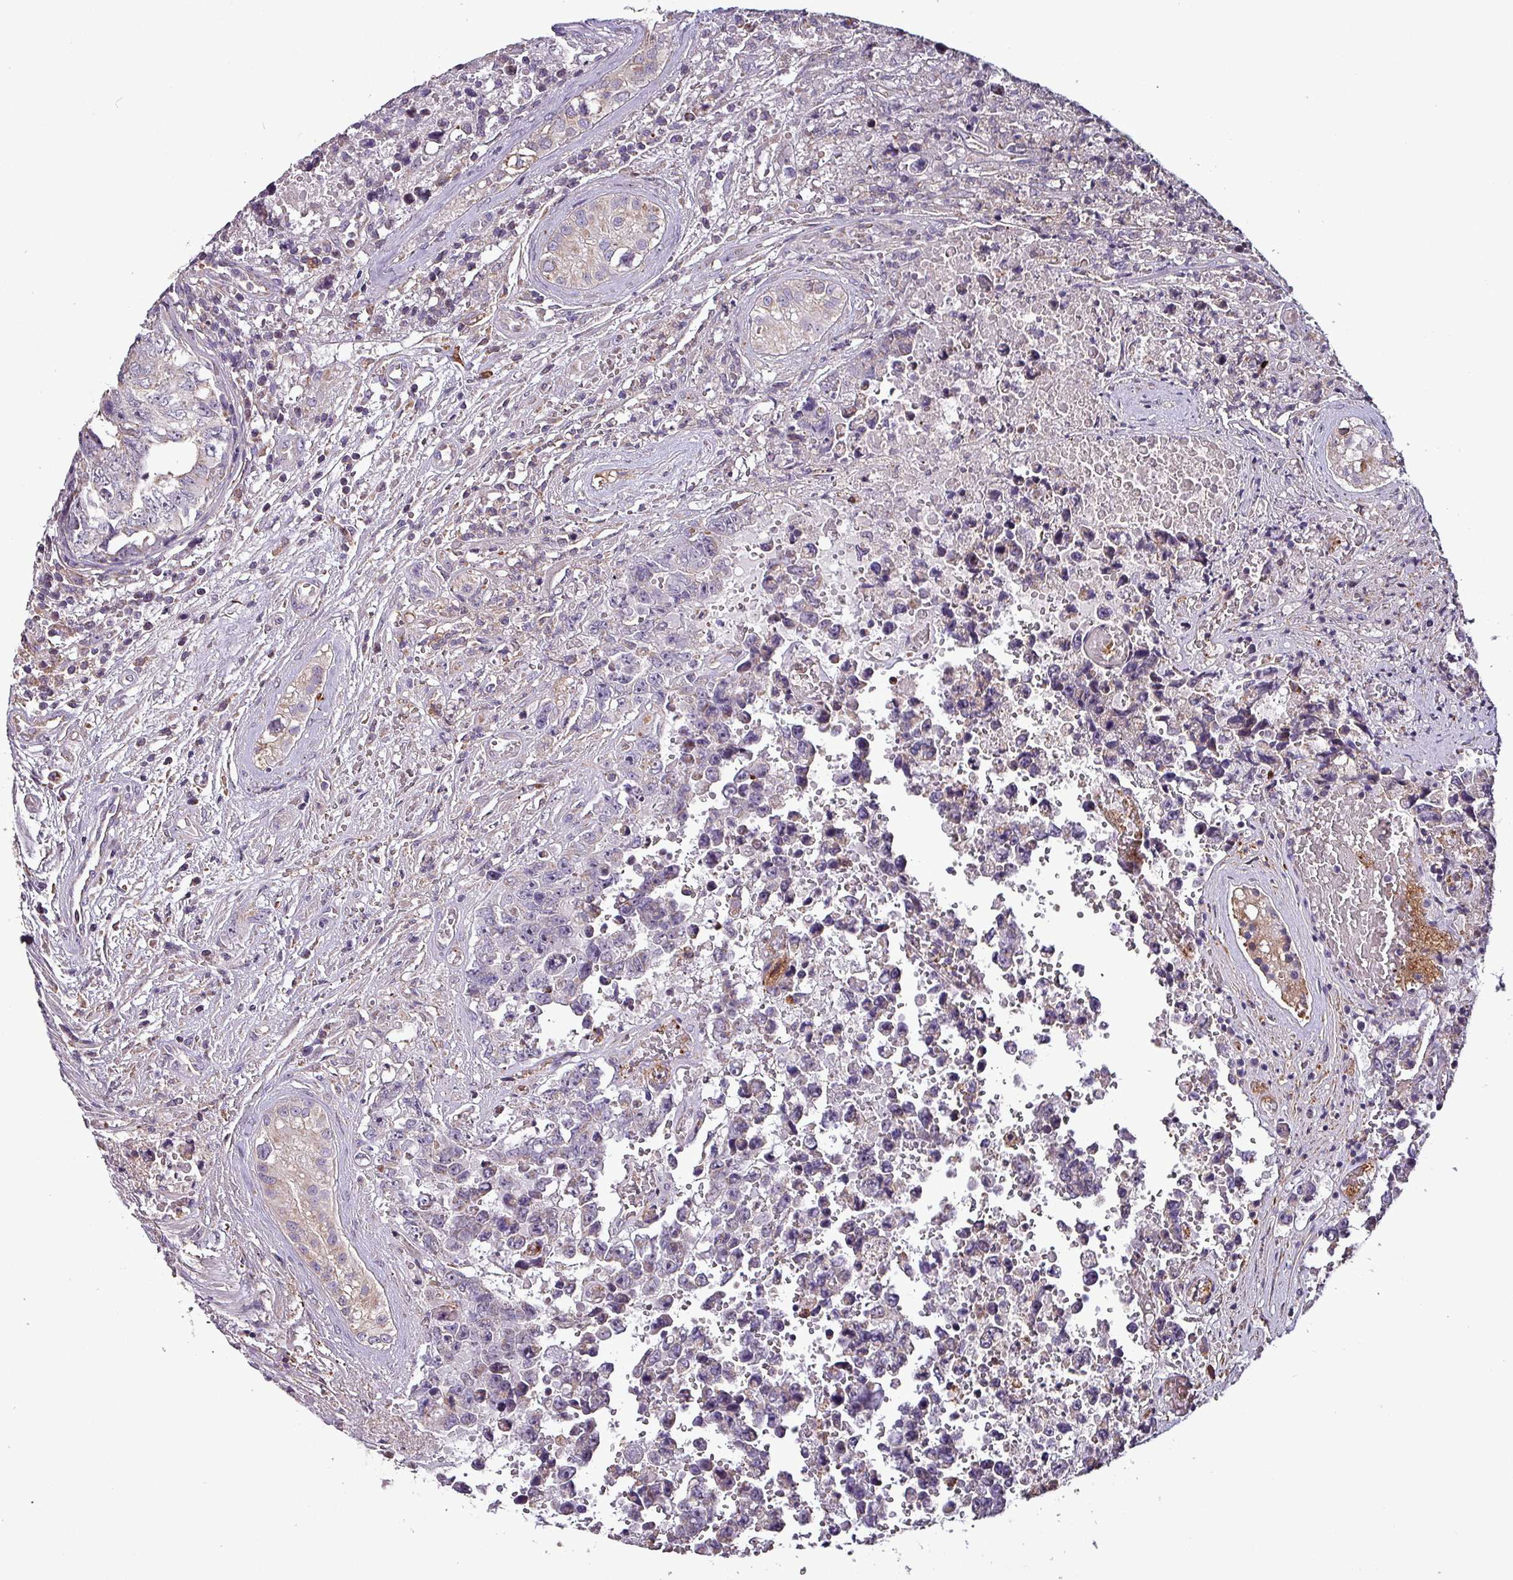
{"staining": {"intensity": "negative", "quantity": "none", "location": "none"}, "tissue": "testis cancer", "cell_type": "Tumor cells", "image_type": "cancer", "snomed": [{"axis": "morphology", "description": "Normal tissue, NOS"}, {"axis": "morphology", "description": "Carcinoma, Embryonal, NOS"}, {"axis": "topography", "description": "Testis"}, {"axis": "topography", "description": "Epididymis"}], "caption": "High power microscopy histopathology image of an immunohistochemistry (IHC) photomicrograph of testis embryonal carcinoma, revealing no significant staining in tumor cells.", "gene": "SCIN", "patient": {"sex": "male", "age": 25}}